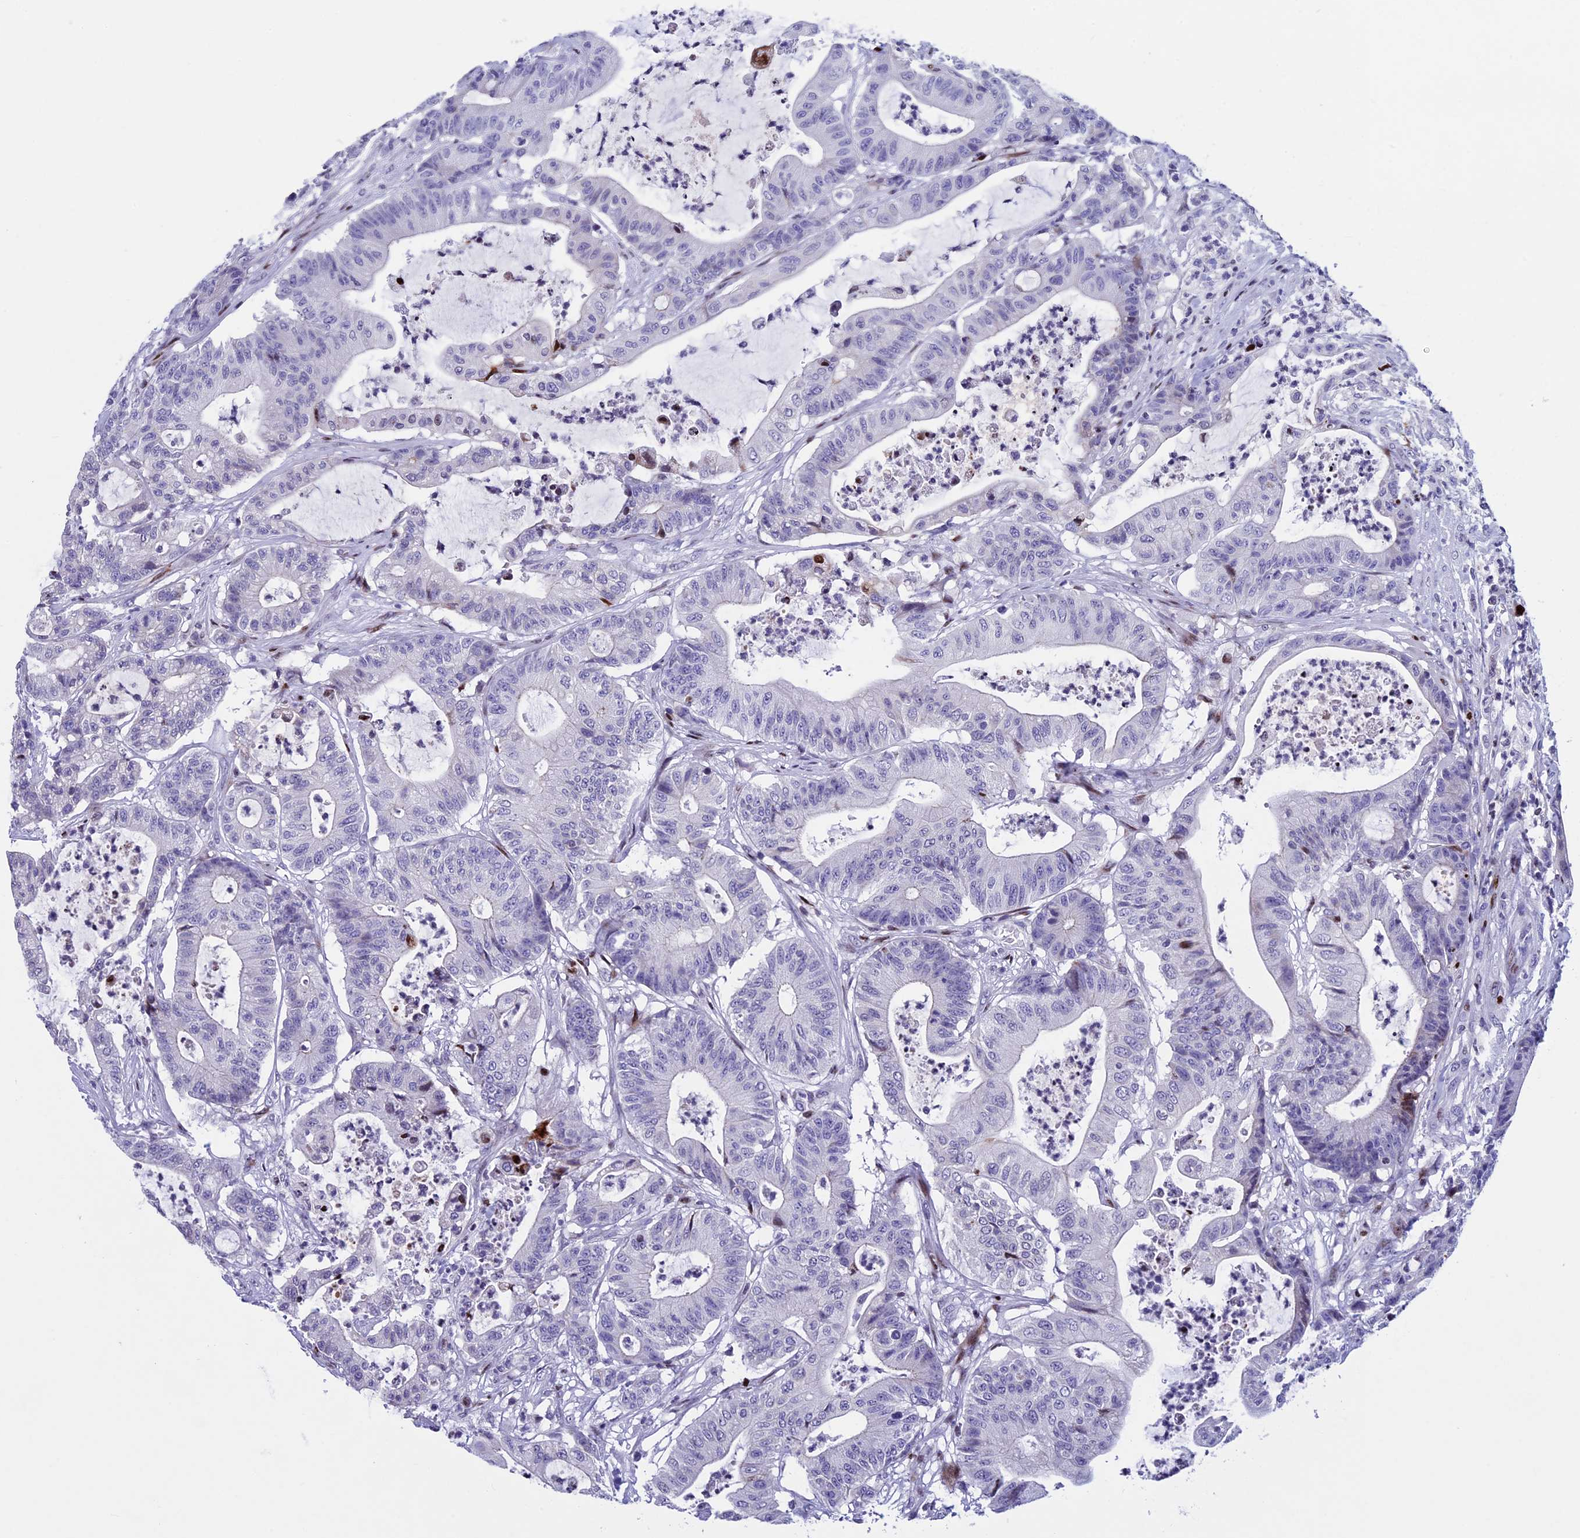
{"staining": {"intensity": "negative", "quantity": "none", "location": "none"}, "tissue": "colorectal cancer", "cell_type": "Tumor cells", "image_type": "cancer", "snomed": [{"axis": "morphology", "description": "Adenocarcinoma, NOS"}, {"axis": "topography", "description": "Colon"}], "caption": "DAB (3,3'-diaminobenzidine) immunohistochemical staining of colorectal adenocarcinoma reveals no significant positivity in tumor cells.", "gene": "BTBD3", "patient": {"sex": "female", "age": 84}}